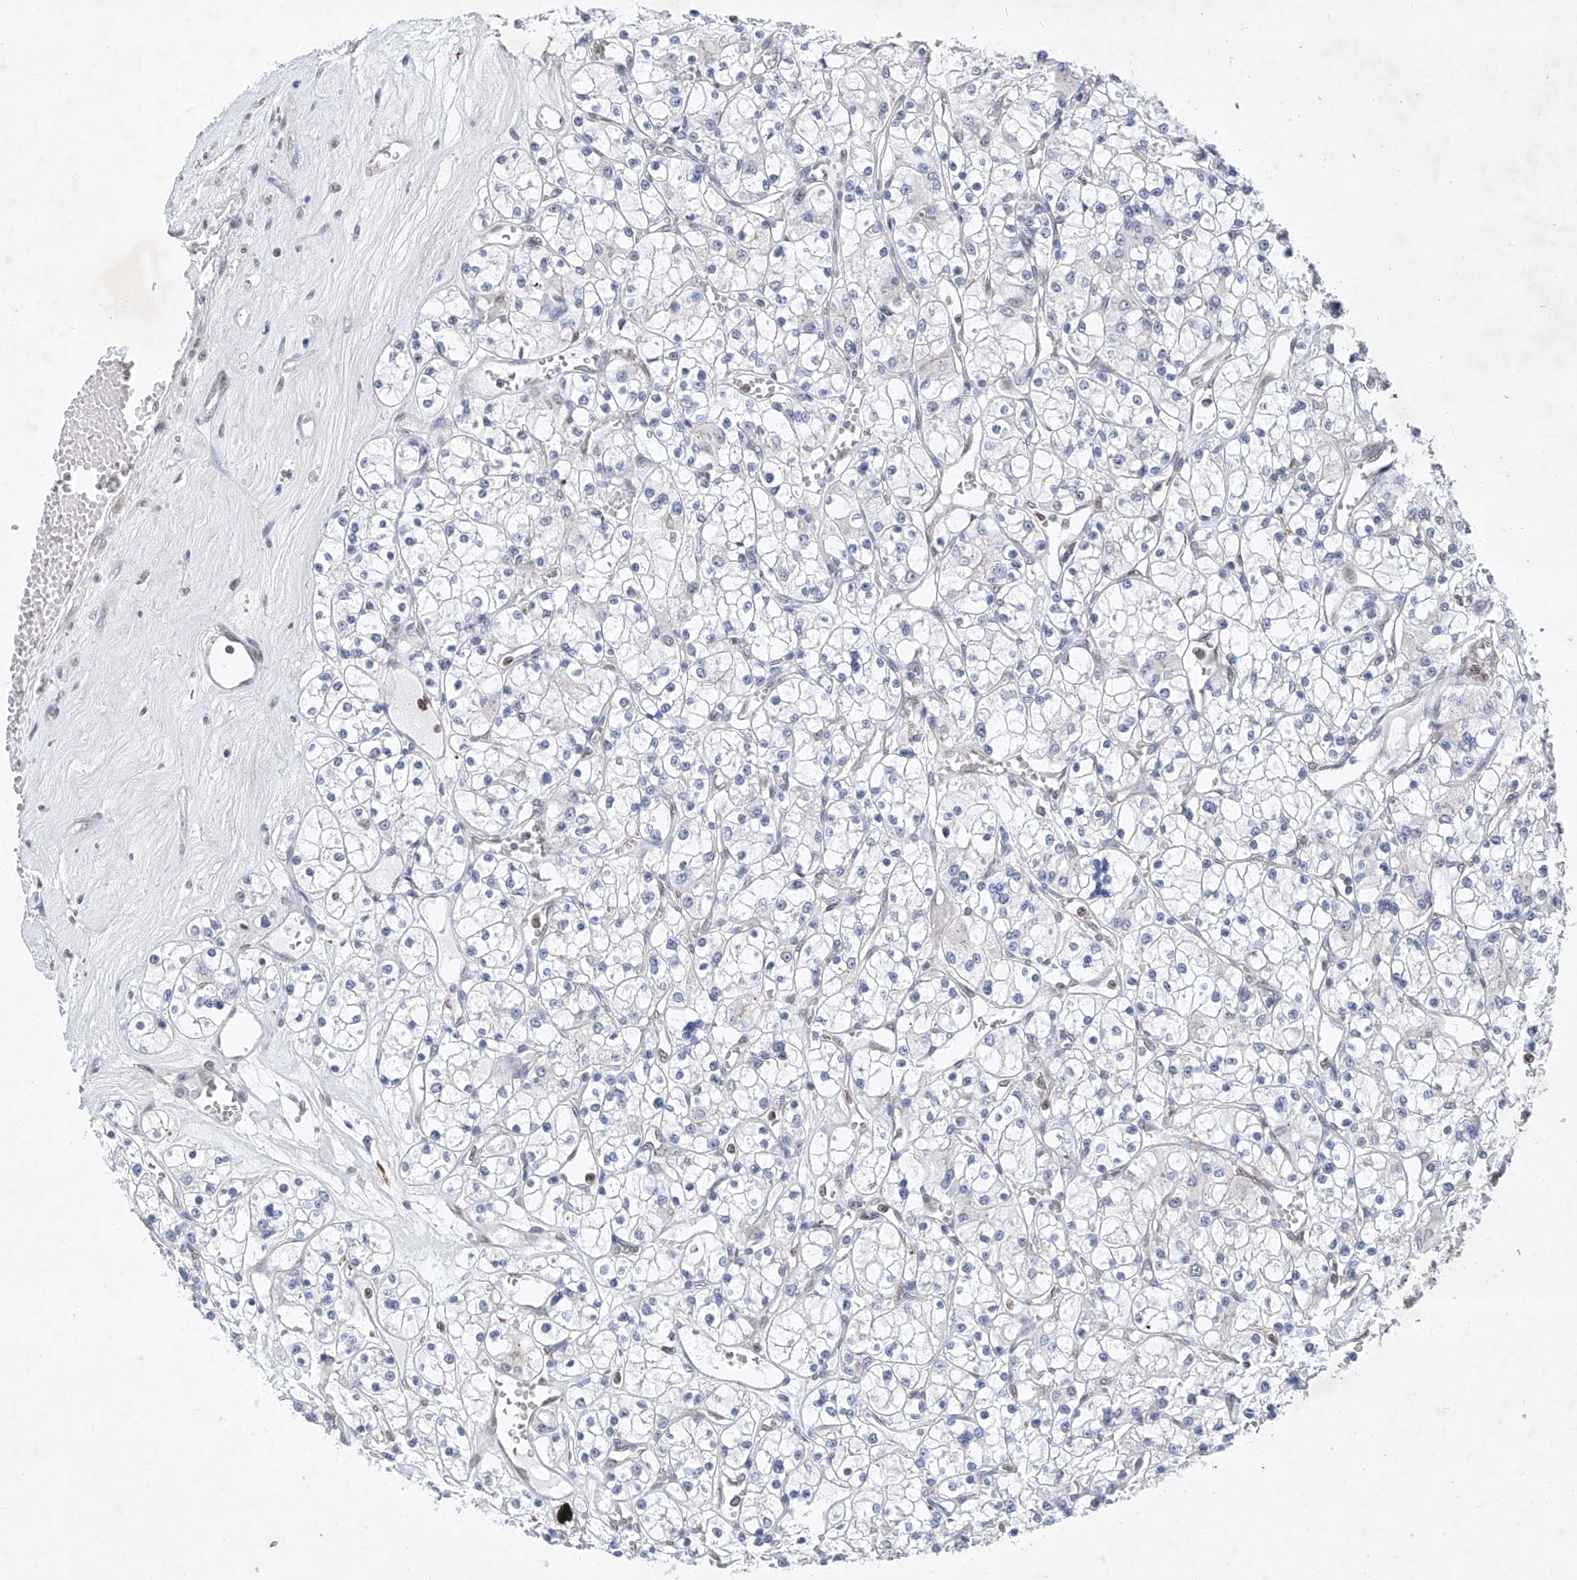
{"staining": {"intensity": "negative", "quantity": "none", "location": "none"}, "tissue": "renal cancer", "cell_type": "Tumor cells", "image_type": "cancer", "snomed": [{"axis": "morphology", "description": "Adenocarcinoma, NOS"}, {"axis": "topography", "description": "Kidney"}], "caption": "Tumor cells are negative for protein expression in human adenocarcinoma (renal).", "gene": "MX2", "patient": {"sex": "female", "age": 59}}